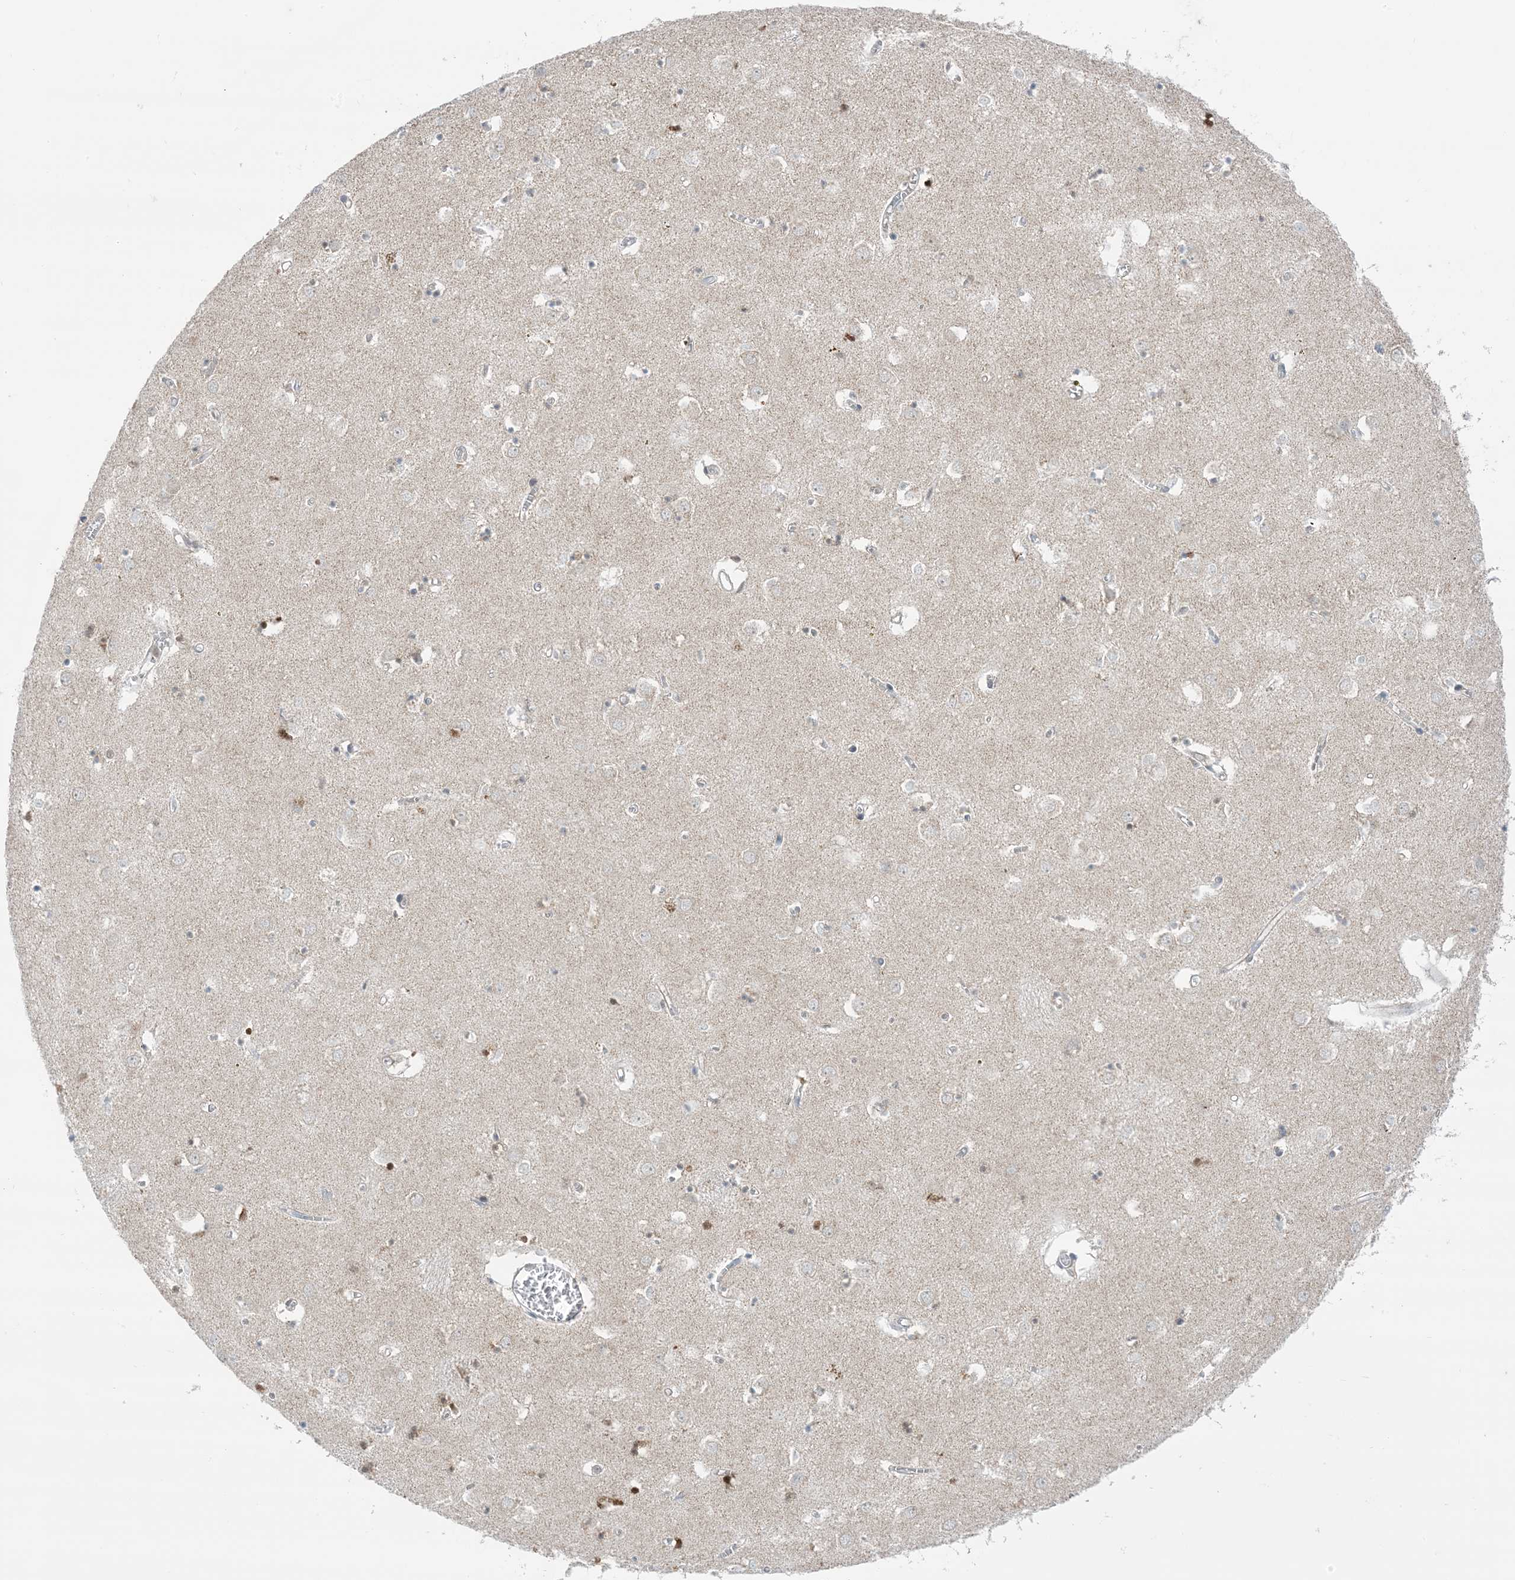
{"staining": {"intensity": "moderate", "quantity": "<25%", "location": "nuclear"}, "tissue": "caudate", "cell_type": "Glial cells", "image_type": "normal", "snomed": [{"axis": "morphology", "description": "Normal tissue, NOS"}, {"axis": "topography", "description": "Lateral ventricle wall"}], "caption": "Immunohistochemical staining of normal caudate exhibits moderate nuclear protein positivity in about <25% of glial cells.", "gene": "TFPT", "patient": {"sex": "male", "age": 70}}